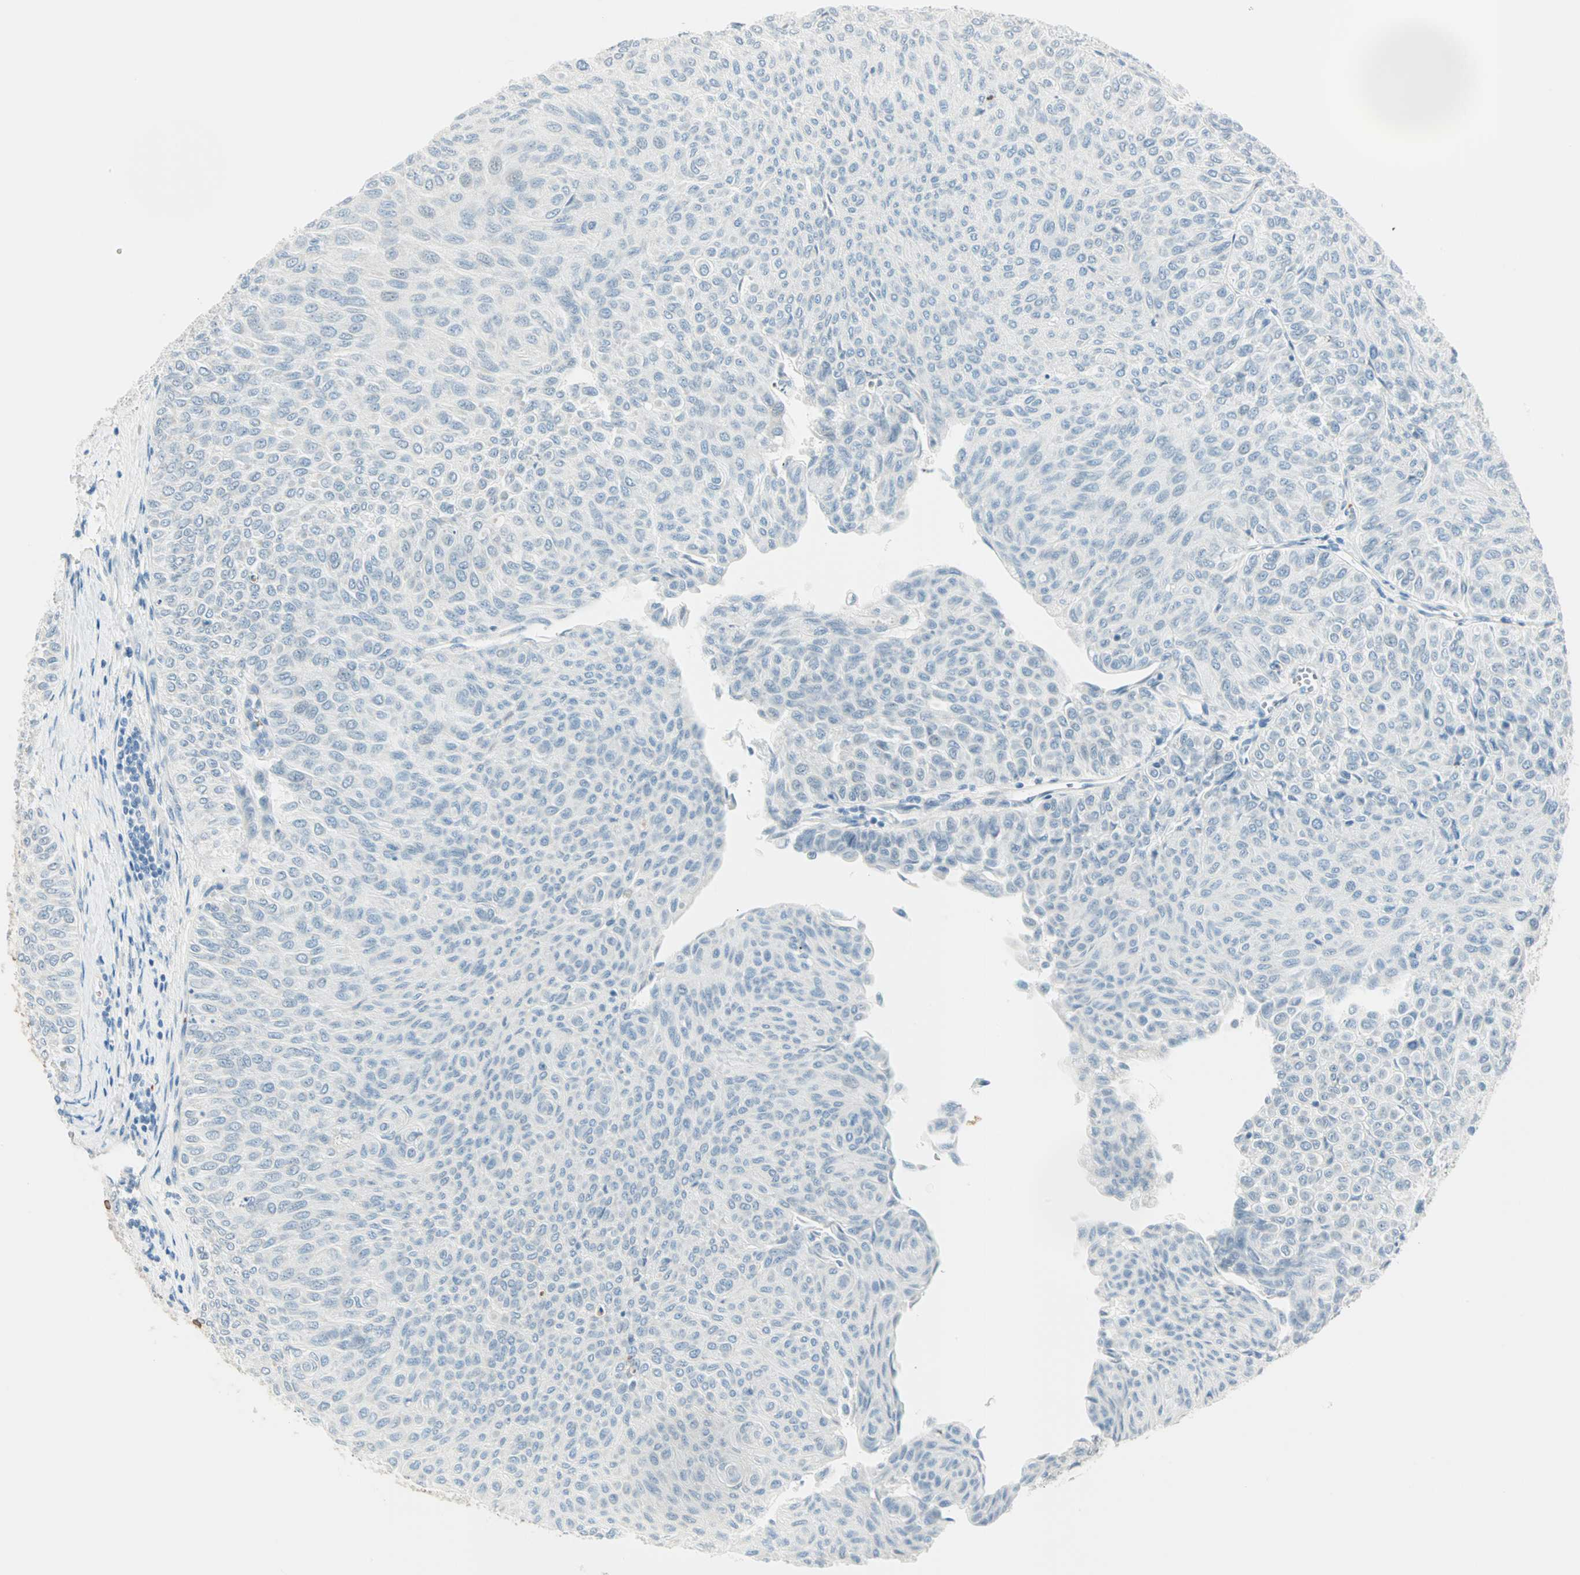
{"staining": {"intensity": "negative", "quantity": "none", "location": "none"}, "tissue": "urothelial cancer", "cell_type": "Tumor cells", "image_type": "cancer", "snomed": [{"axis": "morphology", "description": "Urothelial carcinoma, Low grade"}, {"axis": "topography", "description": "Urinary bladder"}], "caption": "Immunohistochemistry (IHC) image of low-grade urothelial carcinoma stained for a protein (brown), which displays no positivity in tumor cells.", "gene": "BCAN", "patient": {"sex": "male", "age": 78}}